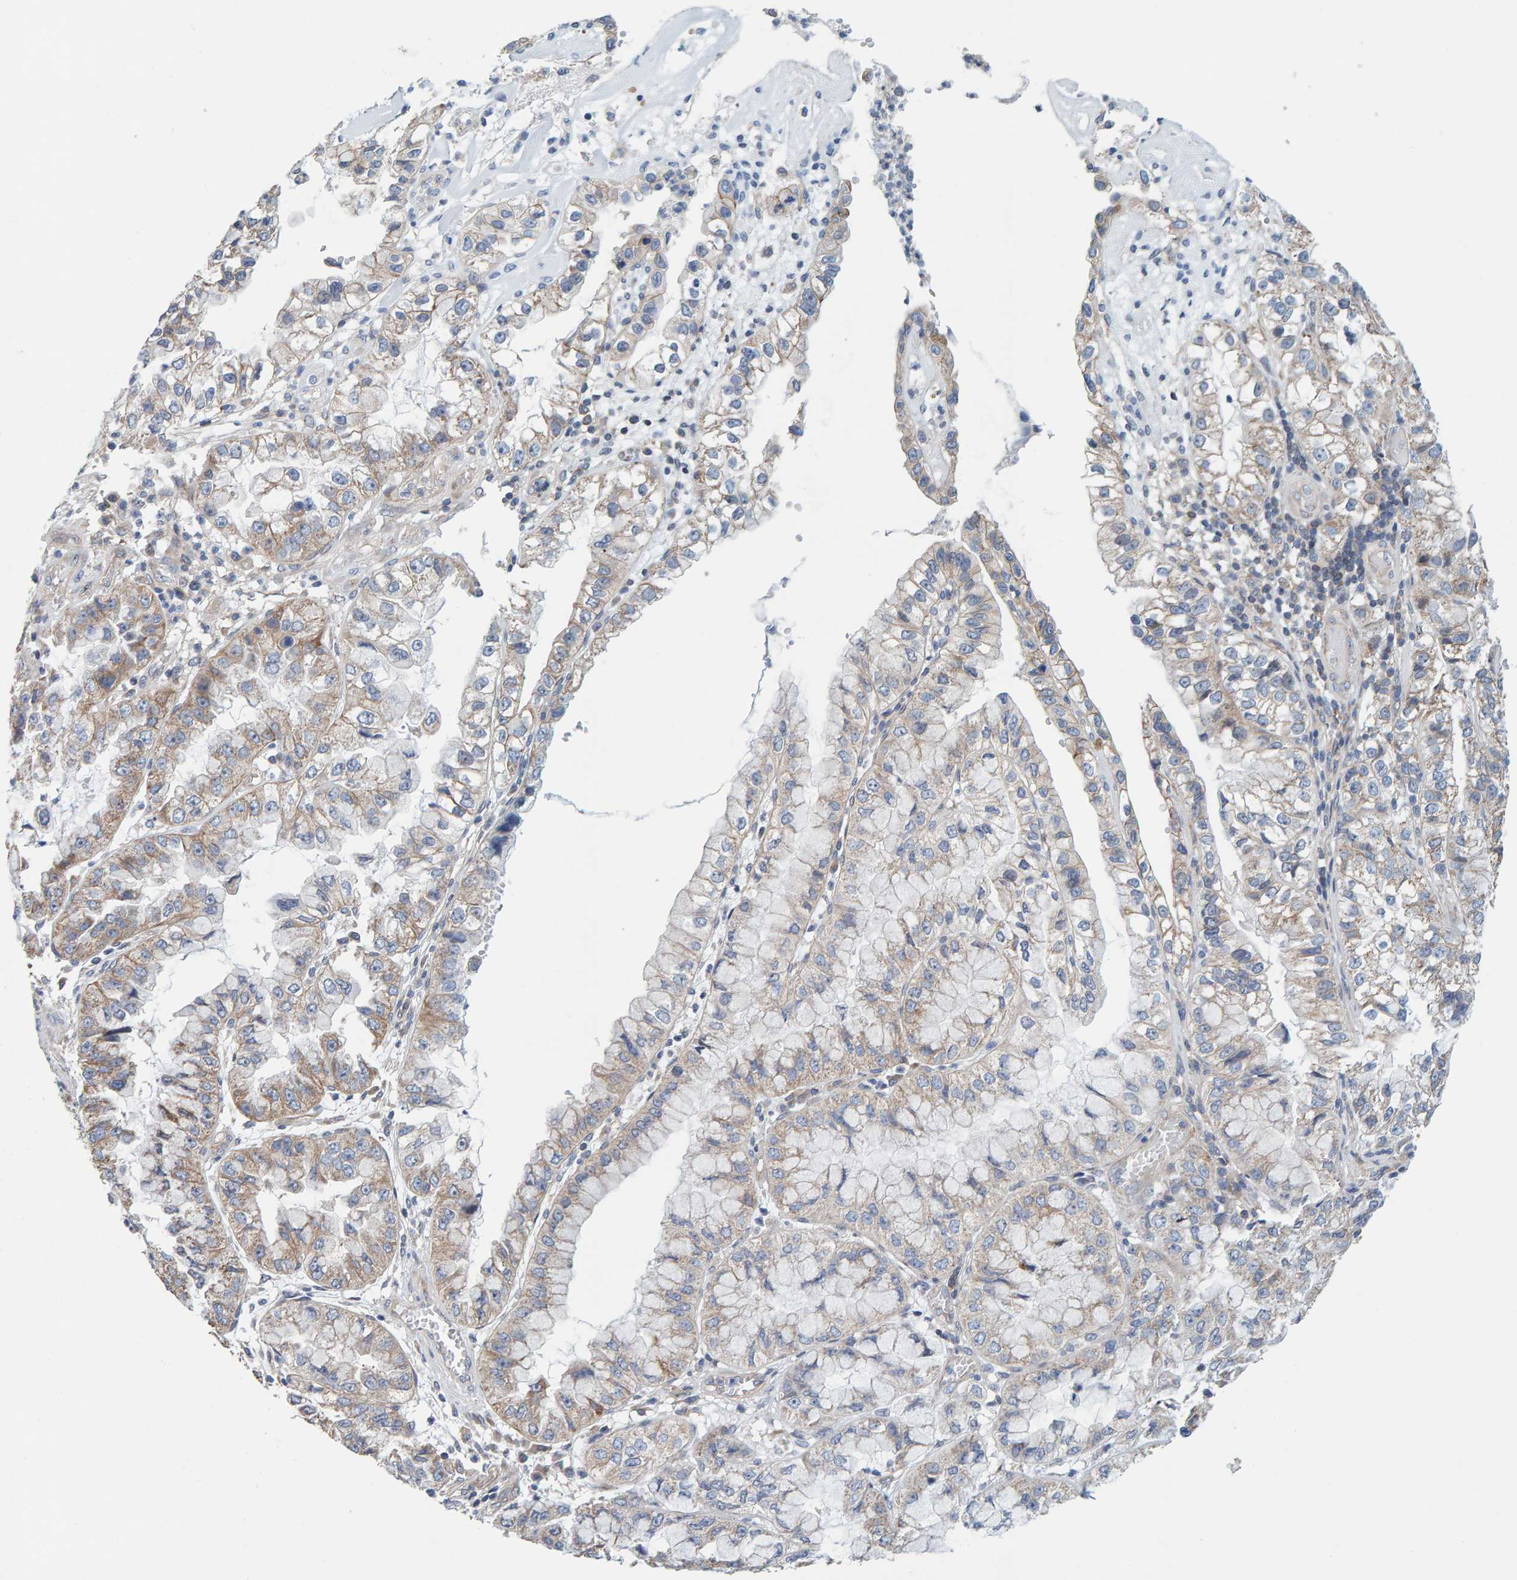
{"staining": {"intensity": "weak", "quantity": "25%-75%", "location": "cytoplasmic/membranous"}, "tissue": "liver cancer", "cell_type": "Tumor cells", "image_type": "cancer", "snomed": [{"axis": "morphology", "description": "Cholangiocarcinoma"}, {"axis": "topography", "description": "Liver"}], "caption": "Liver cholangiocarcinoma stained for a protein exhibits weak cytoplasmic/membranous positivity in tumor cells.", "gene": "RGP1", "patient": {"sex": "female", "age": 79}}